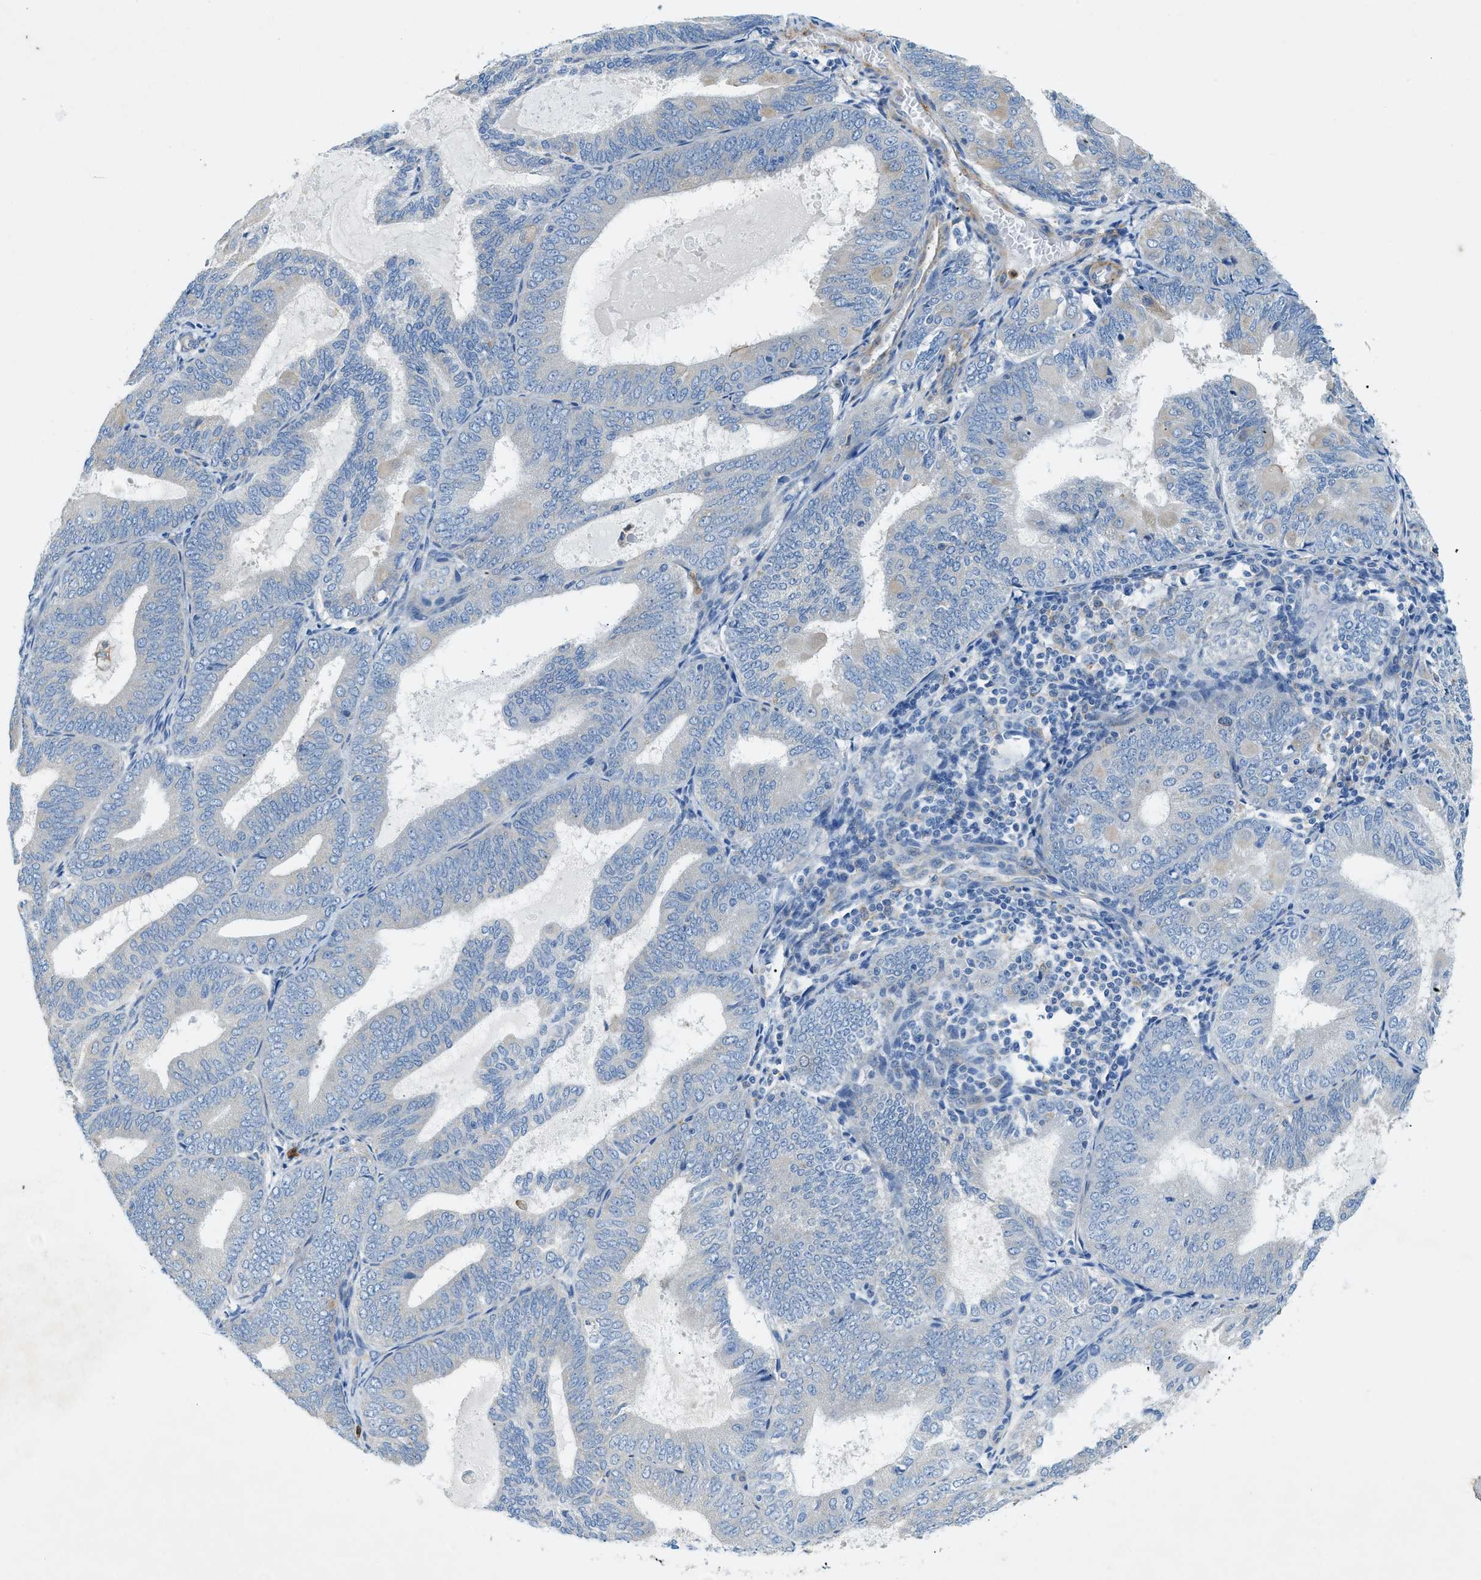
{"staining": {"intensity": "negative", "quantity": "none", "location": "none"}, "tissue": "endometrial cancer", "cell_type": "Tumor cells", "image_type": "cancer", "snomed": [{"axis": "morphology", "description": "Adenocarcinoma, NOS"}, {"axis": "topography", "description": "Endometrium"}], "caption": "Immunohistochemistry photomicrograph of neoplastic tissue: endometrial adenocarcinoma stained with DAB (3,3'-diaminobenzidine) demonstrates no significant protein staining in tumor cells.", "gene": "ZDHHC13", "patient": {"sex": "female", "age": 81}}